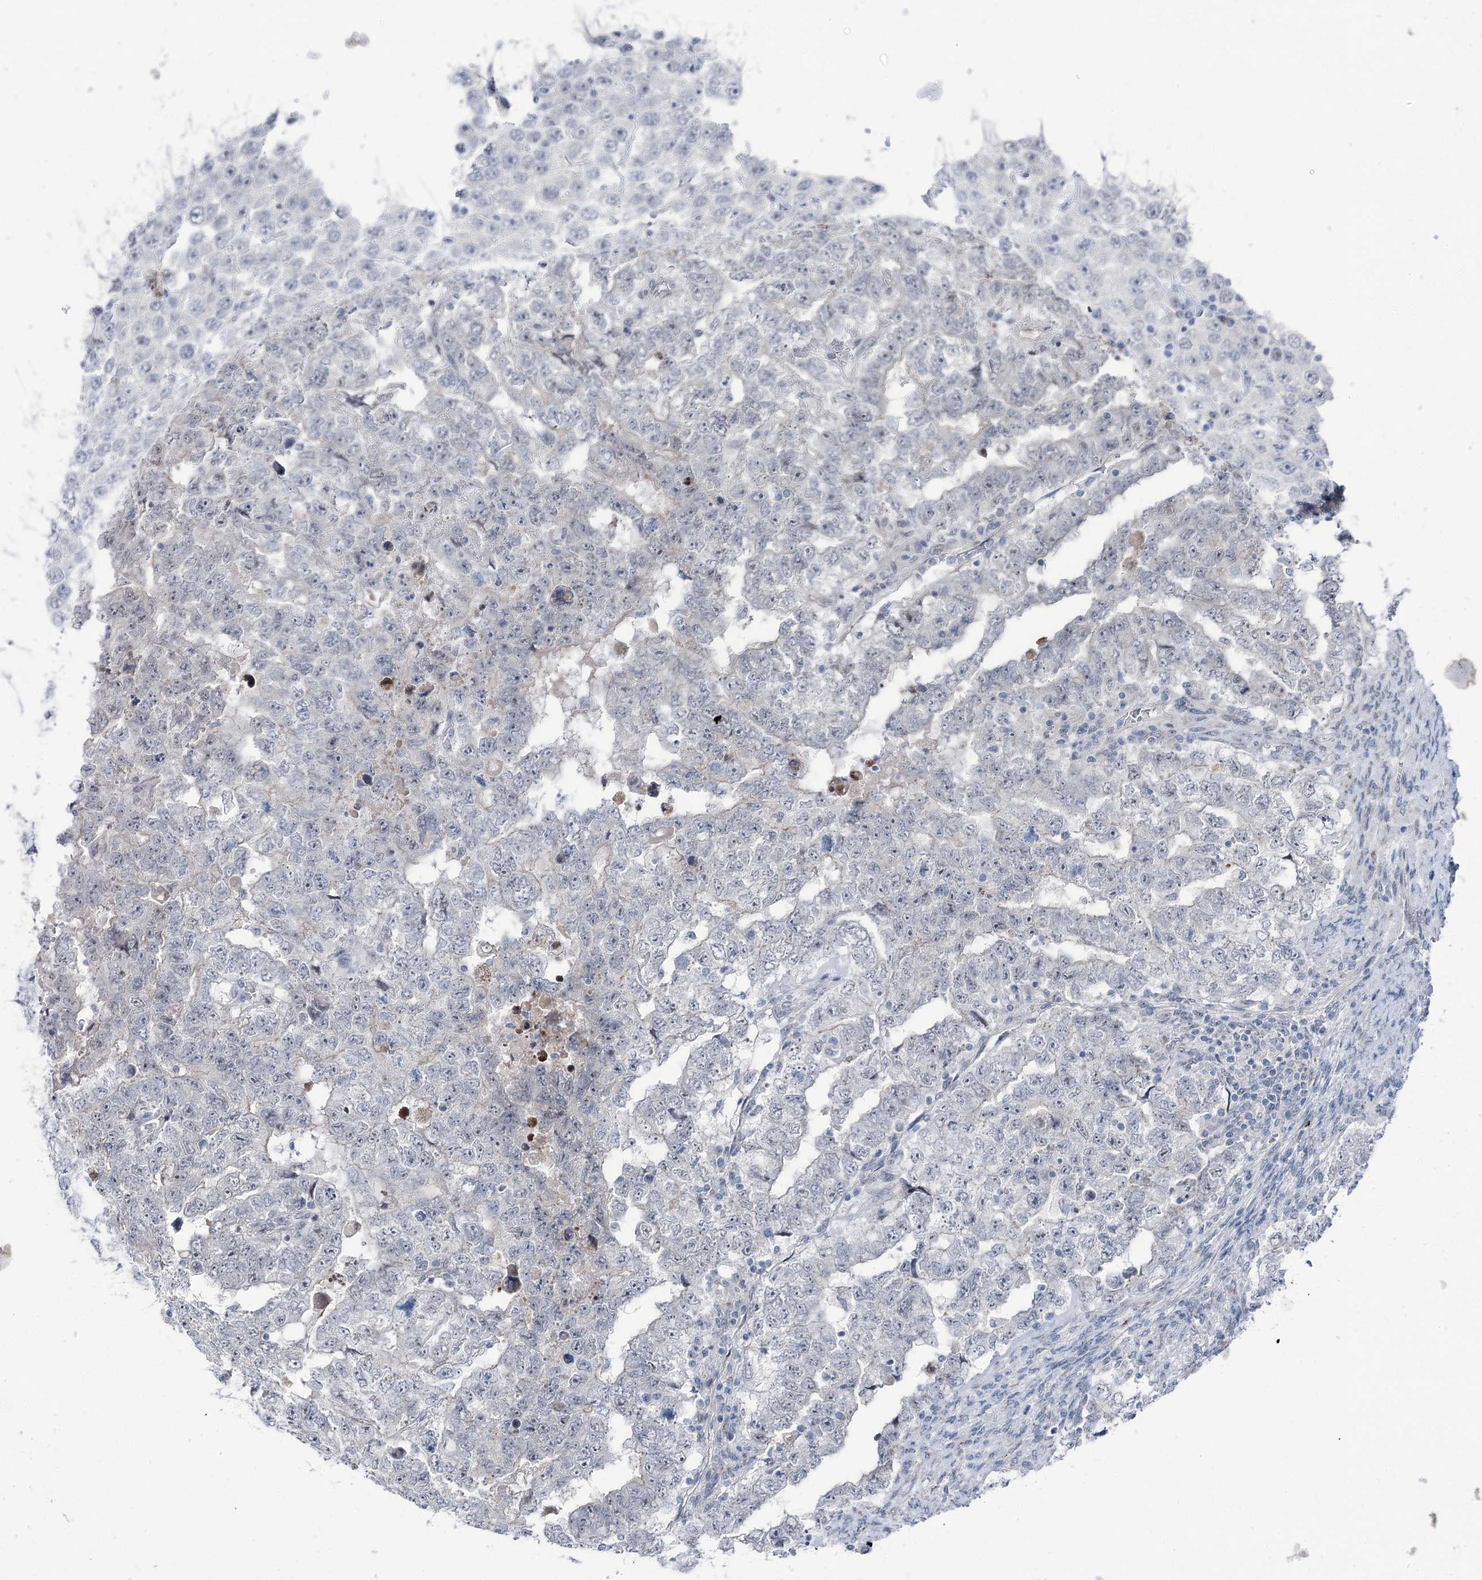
{"staining": {"intensity": "negative", "quantity": "none", "location": "none"}, "tissue": "testis cancer", "cell_type": "Tumor cells", "image_type": "cancer", "snomed": [{"axis": "morphology", "description": "Carcinoma, Embryonal, NOS"}, {"axis": "topography", "description": "Testis"}], "caption": "This is an immunohistochemistry micrograph of testis cancer. There is no positivity in tumor cells.", "gene": "STEEP1", "patient": {"sex": "male", "age": 36}}